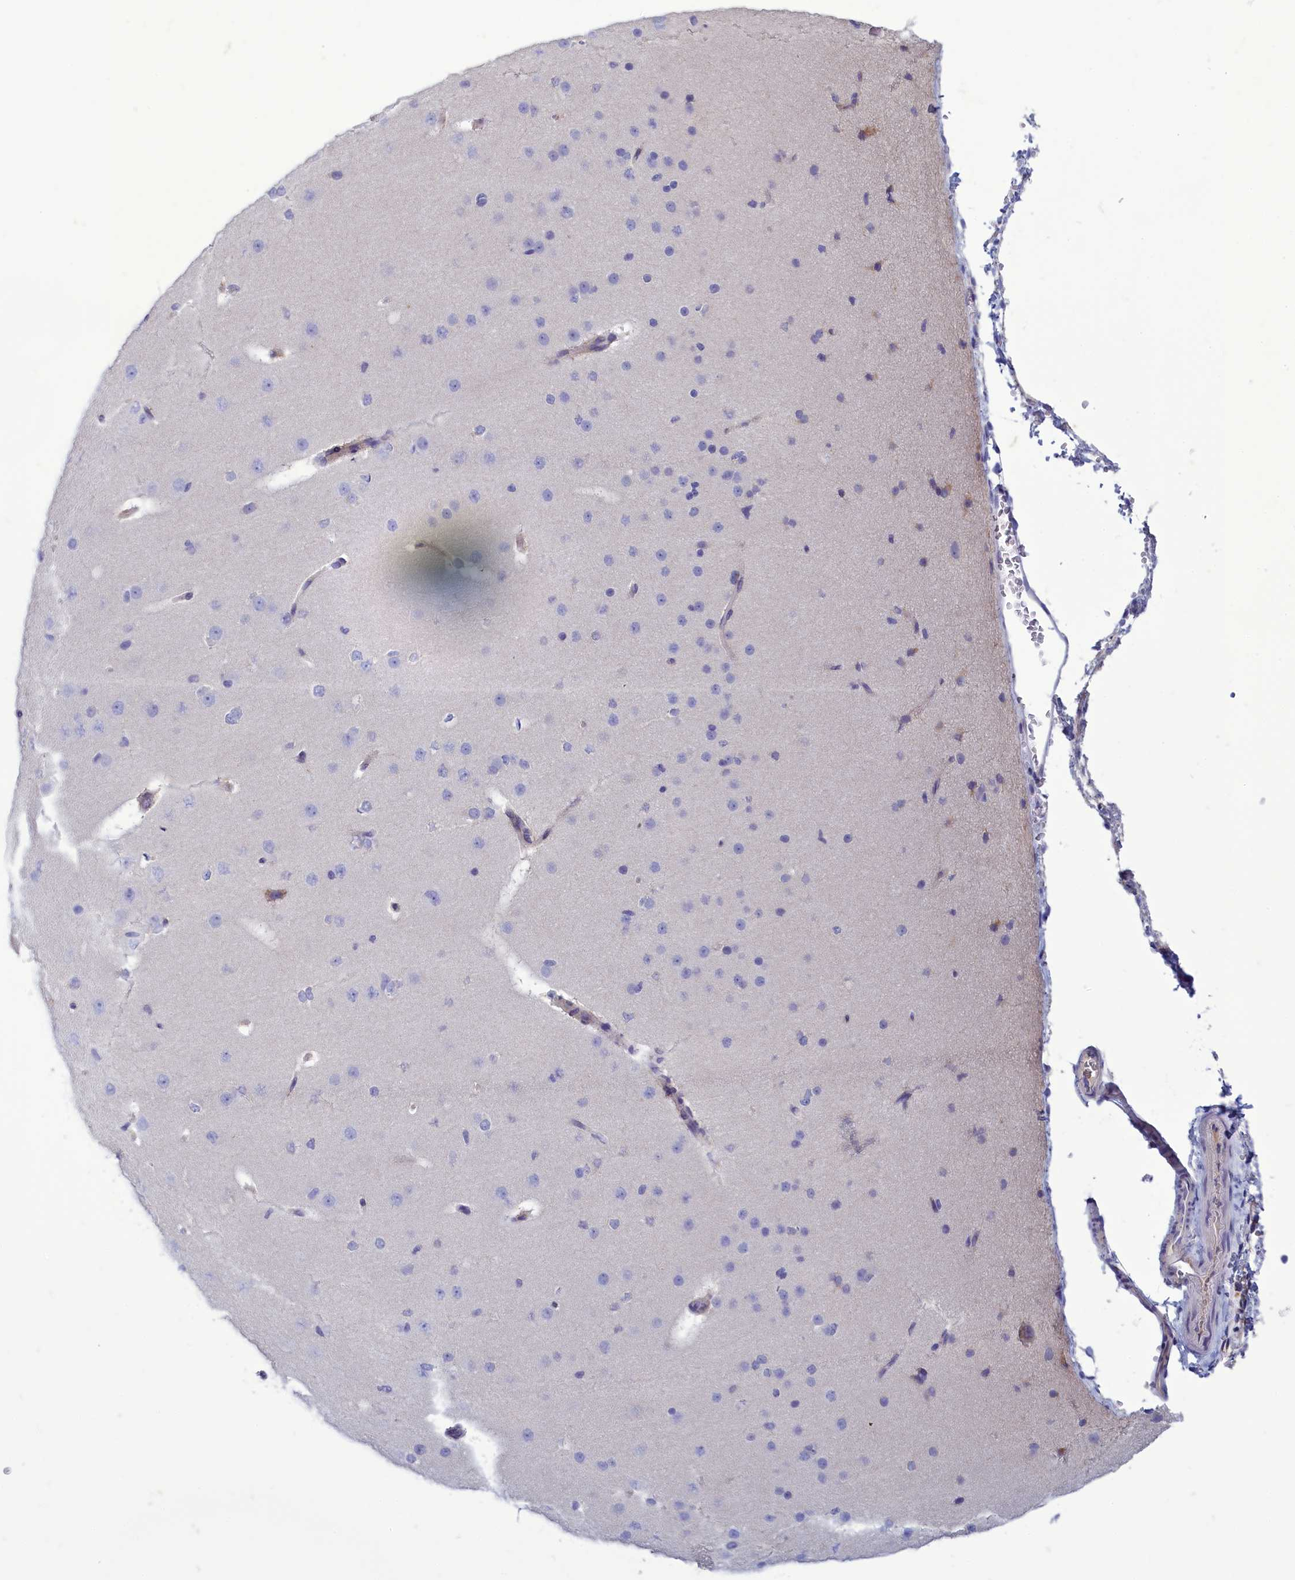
{"staining": {"intensity": "negative", "quantity": "none", "location": "none"}, "tissue": "cerebral cortex", "cell_type": "Endothelial cells", "image_type": "normal", "snomed": [{"axis": "morphology", "description": "Normal tissue, NOS"}, {"axis": "morphology", "description": "Developmental malformation"}, {"axis": "topography", "description": "Cerebral cortex"}], "caption": "Immunohistochemistry (IHC) micrograph of unremarkable cerebral cortex: cerebral cortex stained with DAB shows no significant protein expression in endothelial cells.", "gene": "CENATAC", "patient": {"sex": "female", "age": 30}}